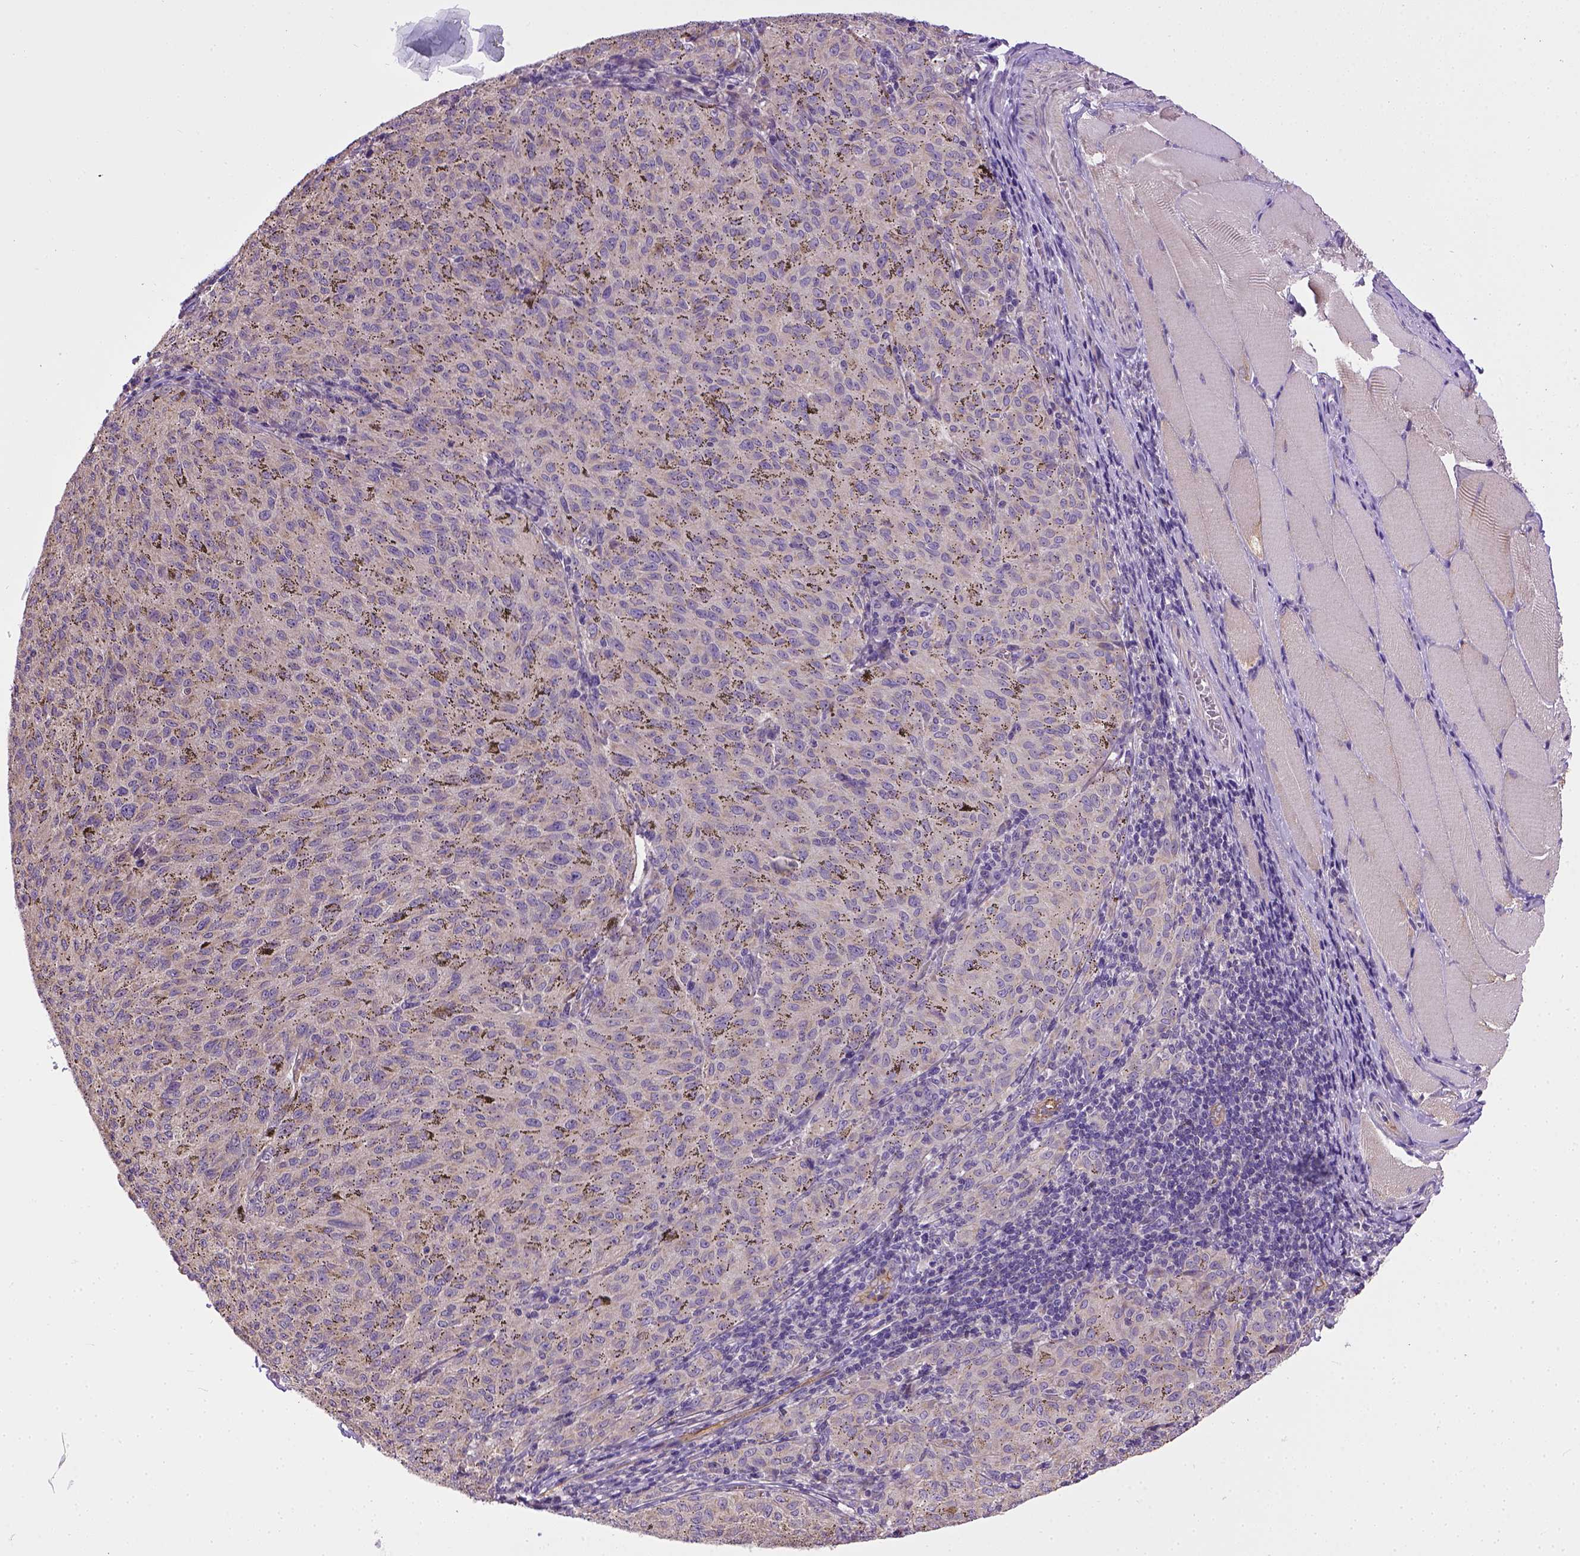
{"staining": {"intensity": "negative", "quantity": "none", "location": "none"}, "tissue": "melanoma", "cell_type": "Tumor cells", "image_type": "cancer", "snomed": [{"axis": "morphology", "description": "Malignant melanoma, NOS"}, {"axis": "topography", "description": "Skin"}], "caption": "IHC of melanoma reveals no staining in tumor cells.", "gene": "ENG", "patient": {"sex": "female", "age": 72}}